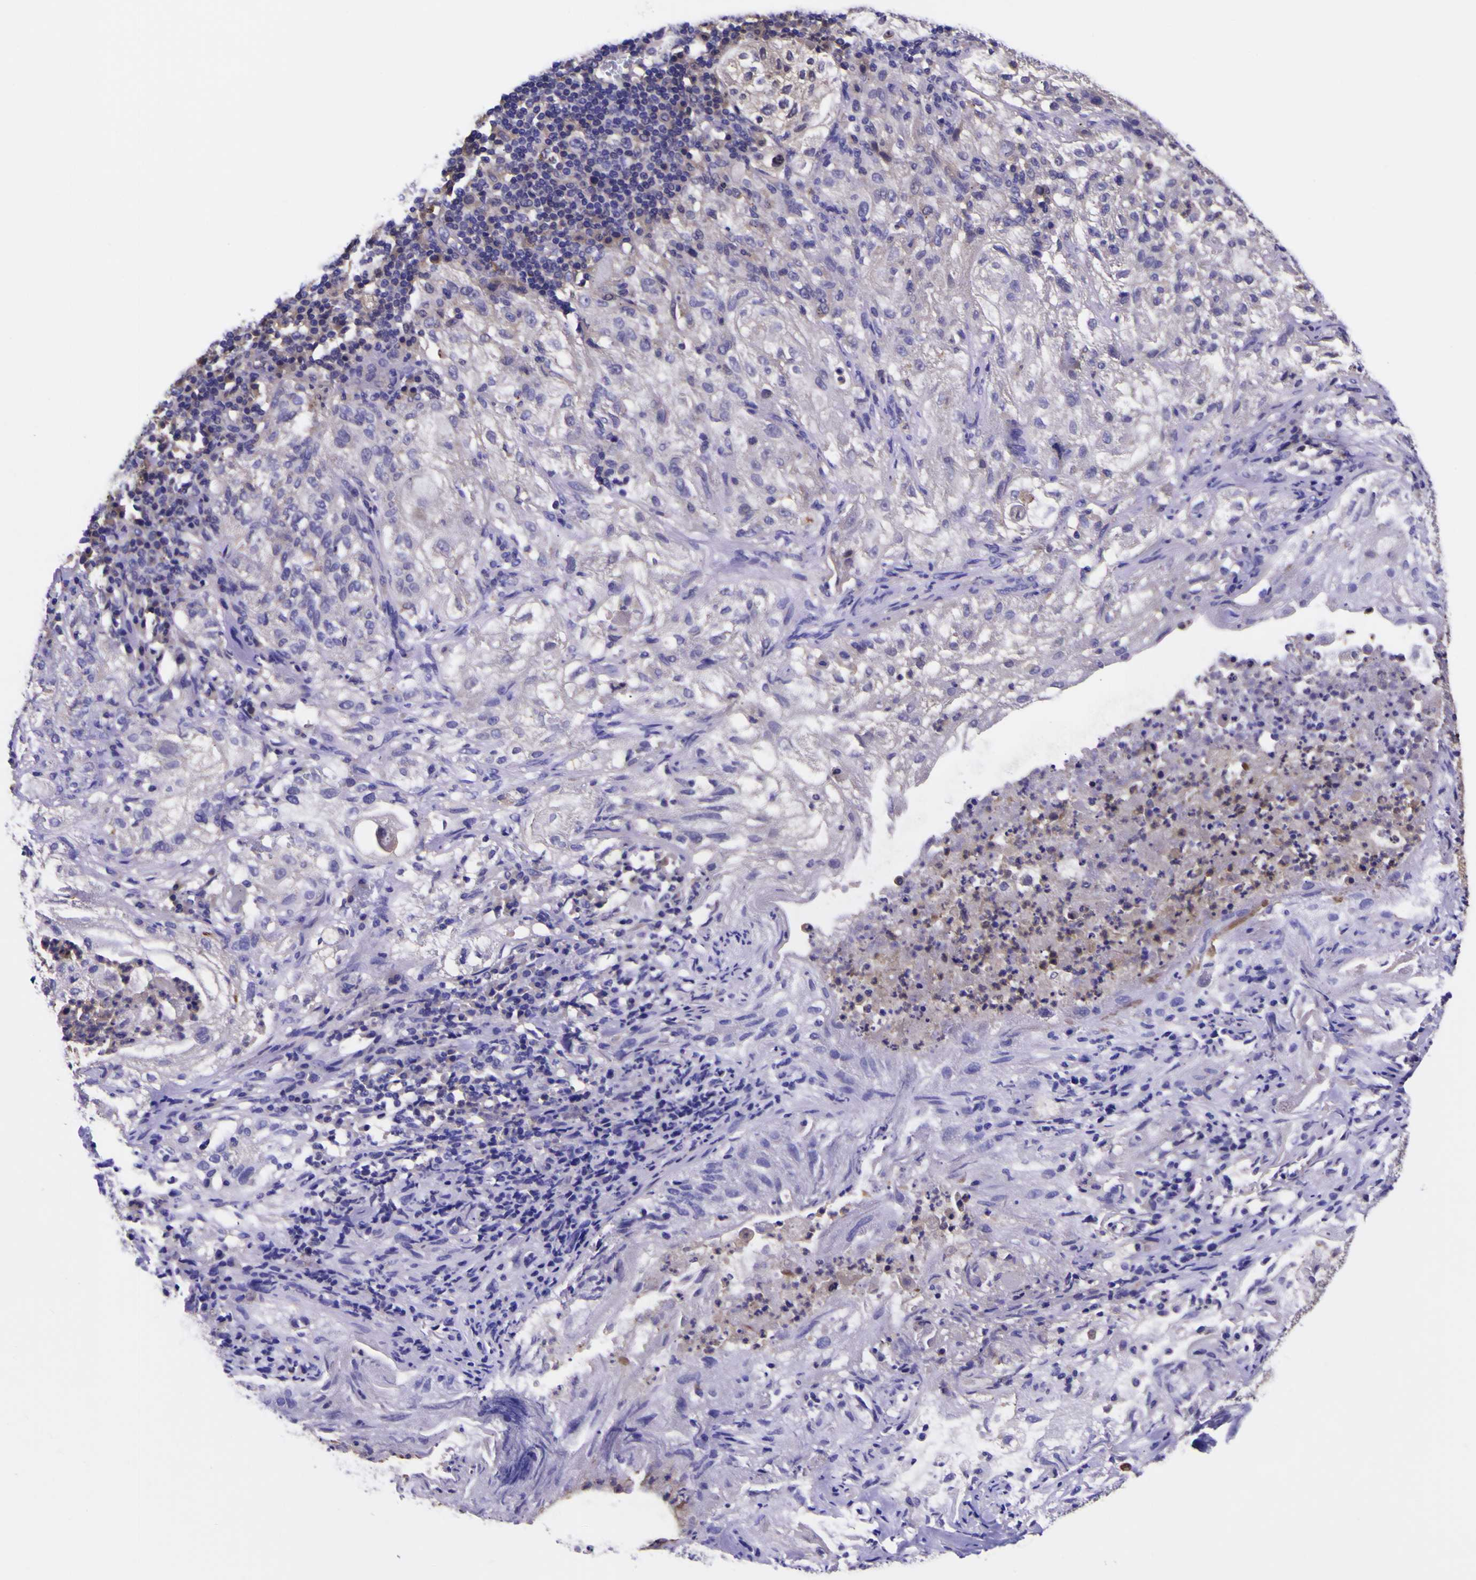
{"staining": {"intensity": "negative", "quantity": "none", "location": "none"}, "tissue": "lung cancer", "cell_type": "Tumor cells", "image_type": "cancer", "snomed": [{"axis": "morphology", "description": "Inflammation, NOS"}, {"axis": "morphology", "description": "Squamous cell carcinoma, NOS"}, {"axis": "topography", "description": "Lymph node"}, {"axis": "topography", "description": "Soft tissue"}, {"axis": "topography", "description": "Lung"}], "caption": "Tumor cells show no significant staining in squamous cell carcinoma (lung).", "gene": "MAPK14", "patient": {"sex": "male", "age": 66}}